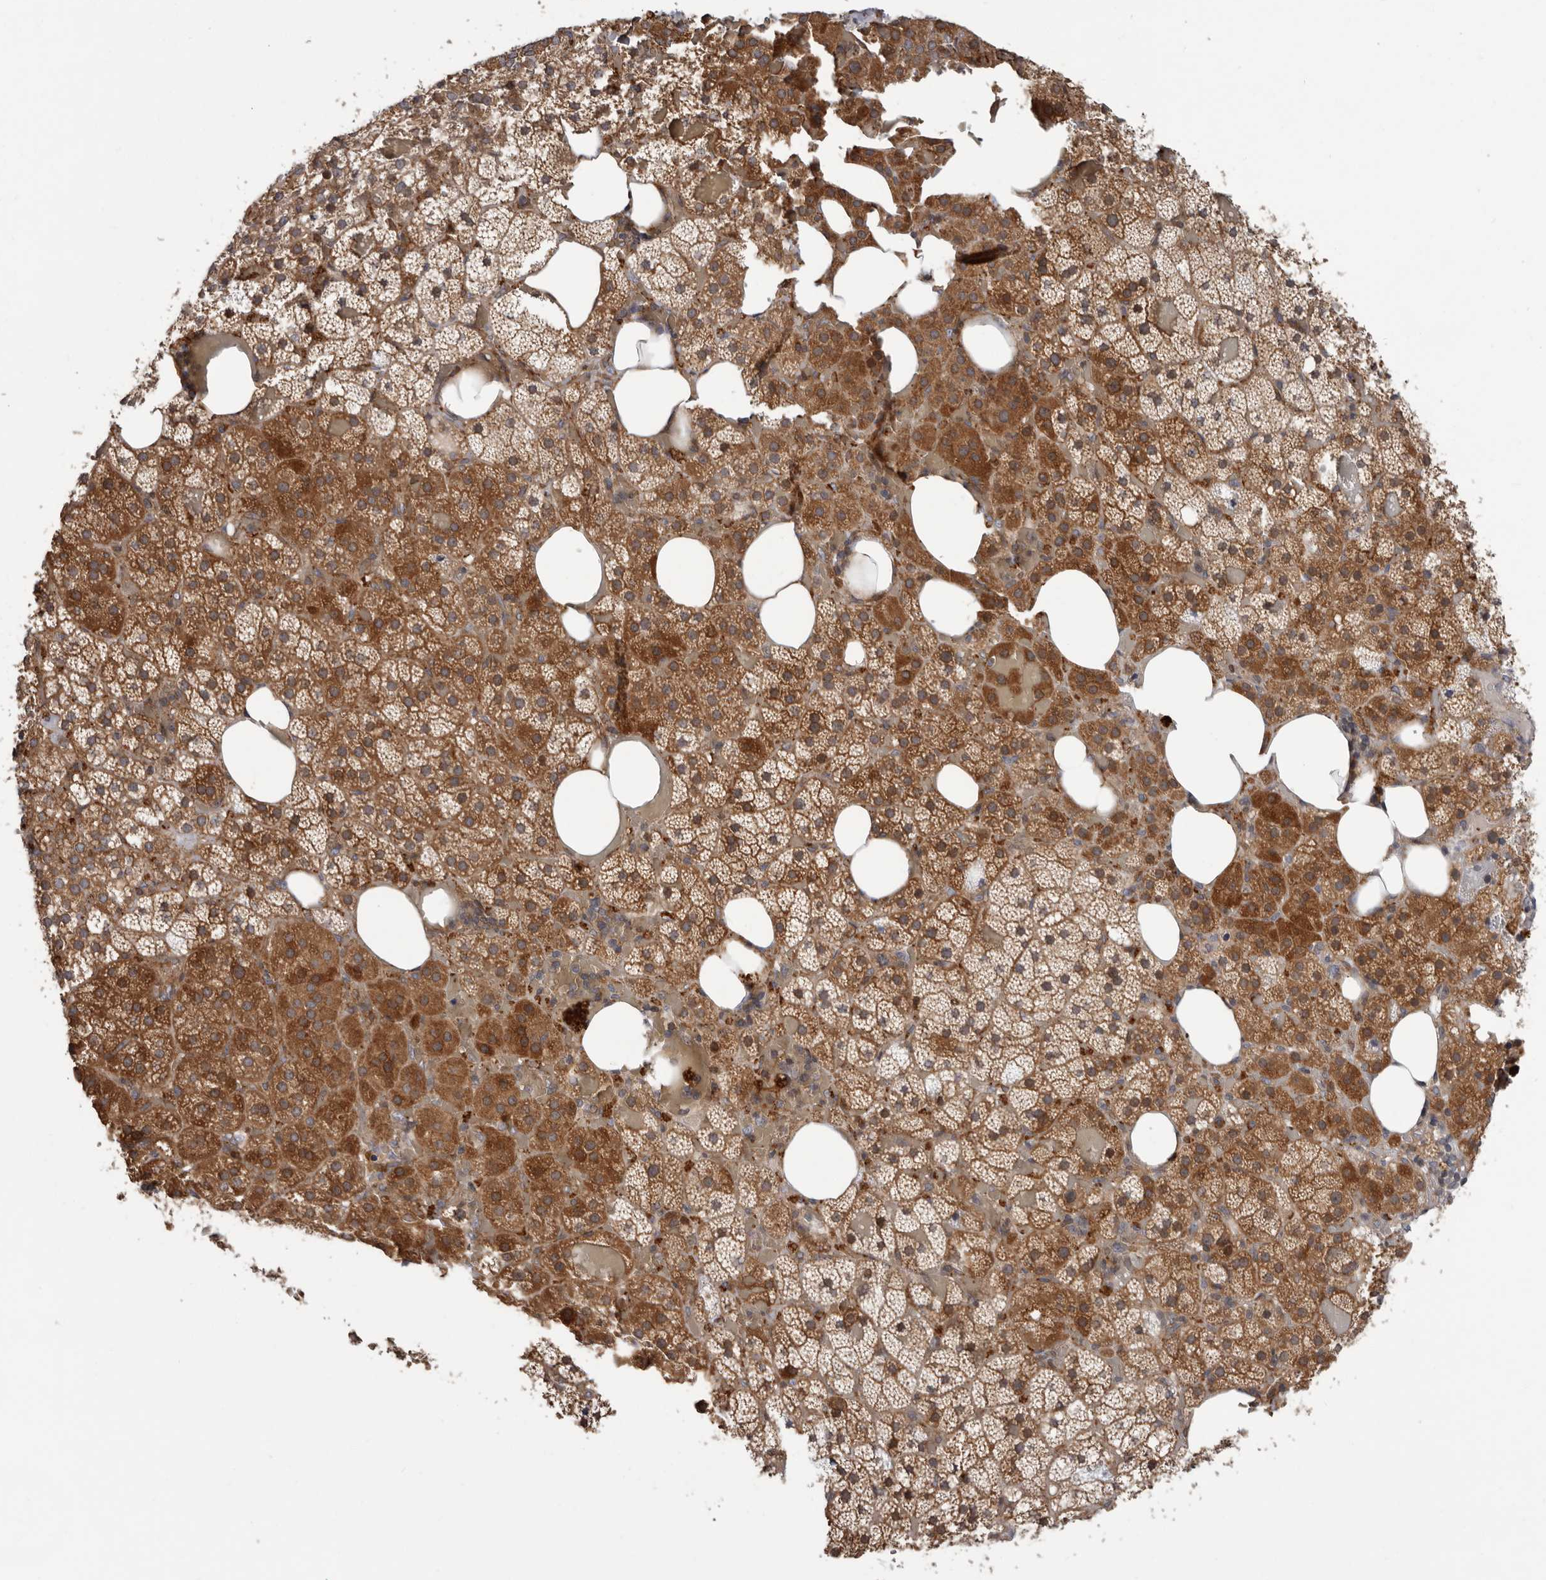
{"staining": {"intensity": "moderate", "quantity": ">75%", "location": "cytoplasmic/membranous"}, "tissue": "adrenal gland", "cell_type": "Glandular cells", "image_type": "normal", "snomed": [{"axis": "morphology", "description": "Normal tissue, NOS"}, {"axis": "topography", "description": "Adrenal gland"}], "caption": "The photomicrograph exhibits a brown stain indicating the presence of a protein in the cytoplasmic/membranous of glandular cells in adrenal gland. (Brightfield microscopy of DAB IHC at high magnification).", "gene": "FGFR4", "patient": {"sex": "female", "age": 59}}